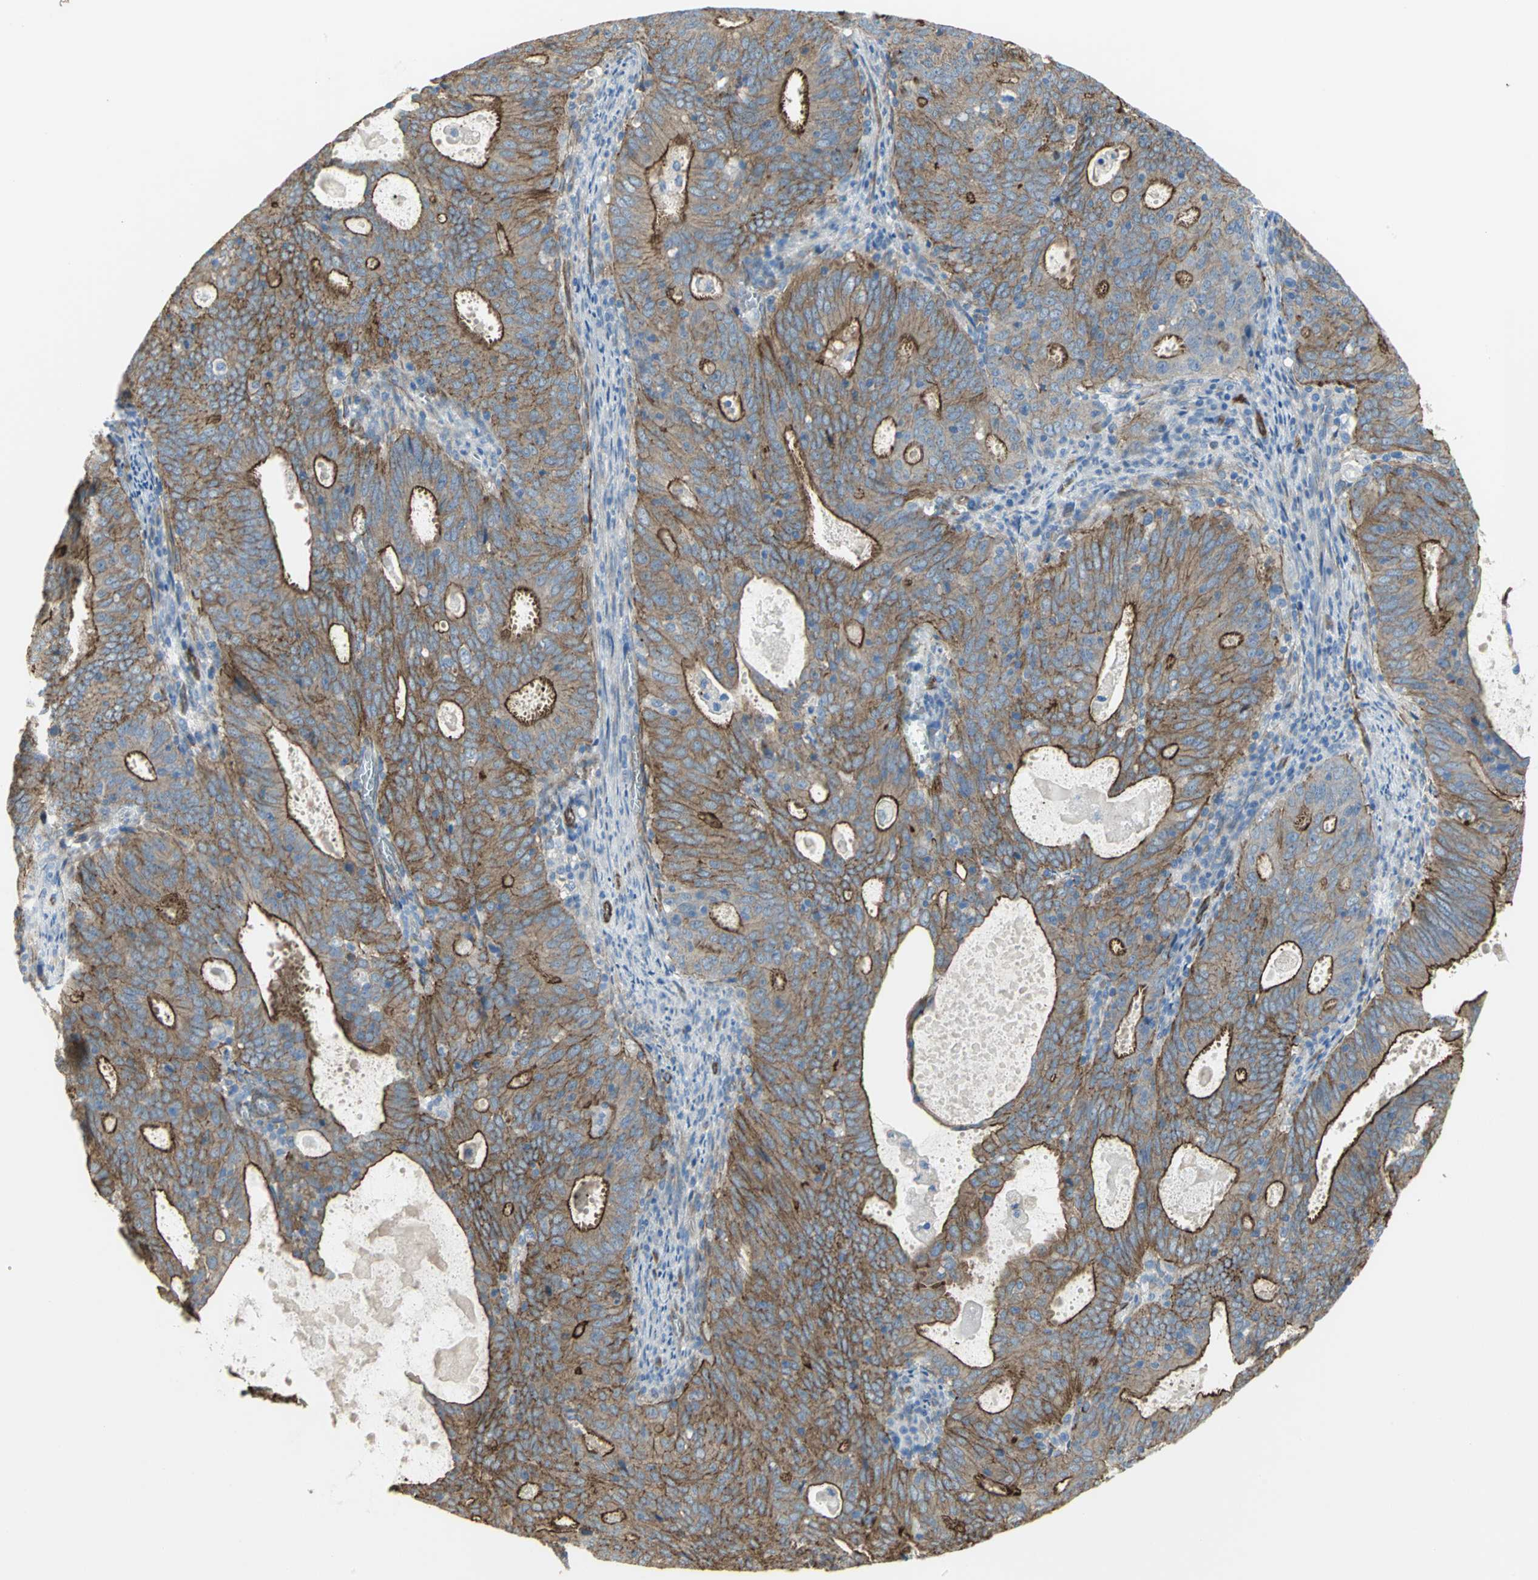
{"staining": {"intensity": "strong", "quantity": ">75%", "location": "cytoplasmic/membranous"}, "tissue": "cervical cancer", "cell_type": "Tumor cells", "image_type": "cancer", "snomed": [{"axis": "morphology", "description": "Adenocarcinoma, NOS"}, {"axis": "topography", "description": "Cervix"}], "caption": "DAB (3,3'-diaminobenzidine) immunohistochemical staining of adenocarcinoma (cervical) shows strong cytoplasmic/membranous protein expression in approximately >75% of tumor cells. The protein is stained brown, and the nuclei are stained in blue (DAB (3,3'-diaminobenzidine) IHC with brightfield microscopy, high magnification).", "gene": "FLNB", "patient": {"sex": "female", "age": 44}}